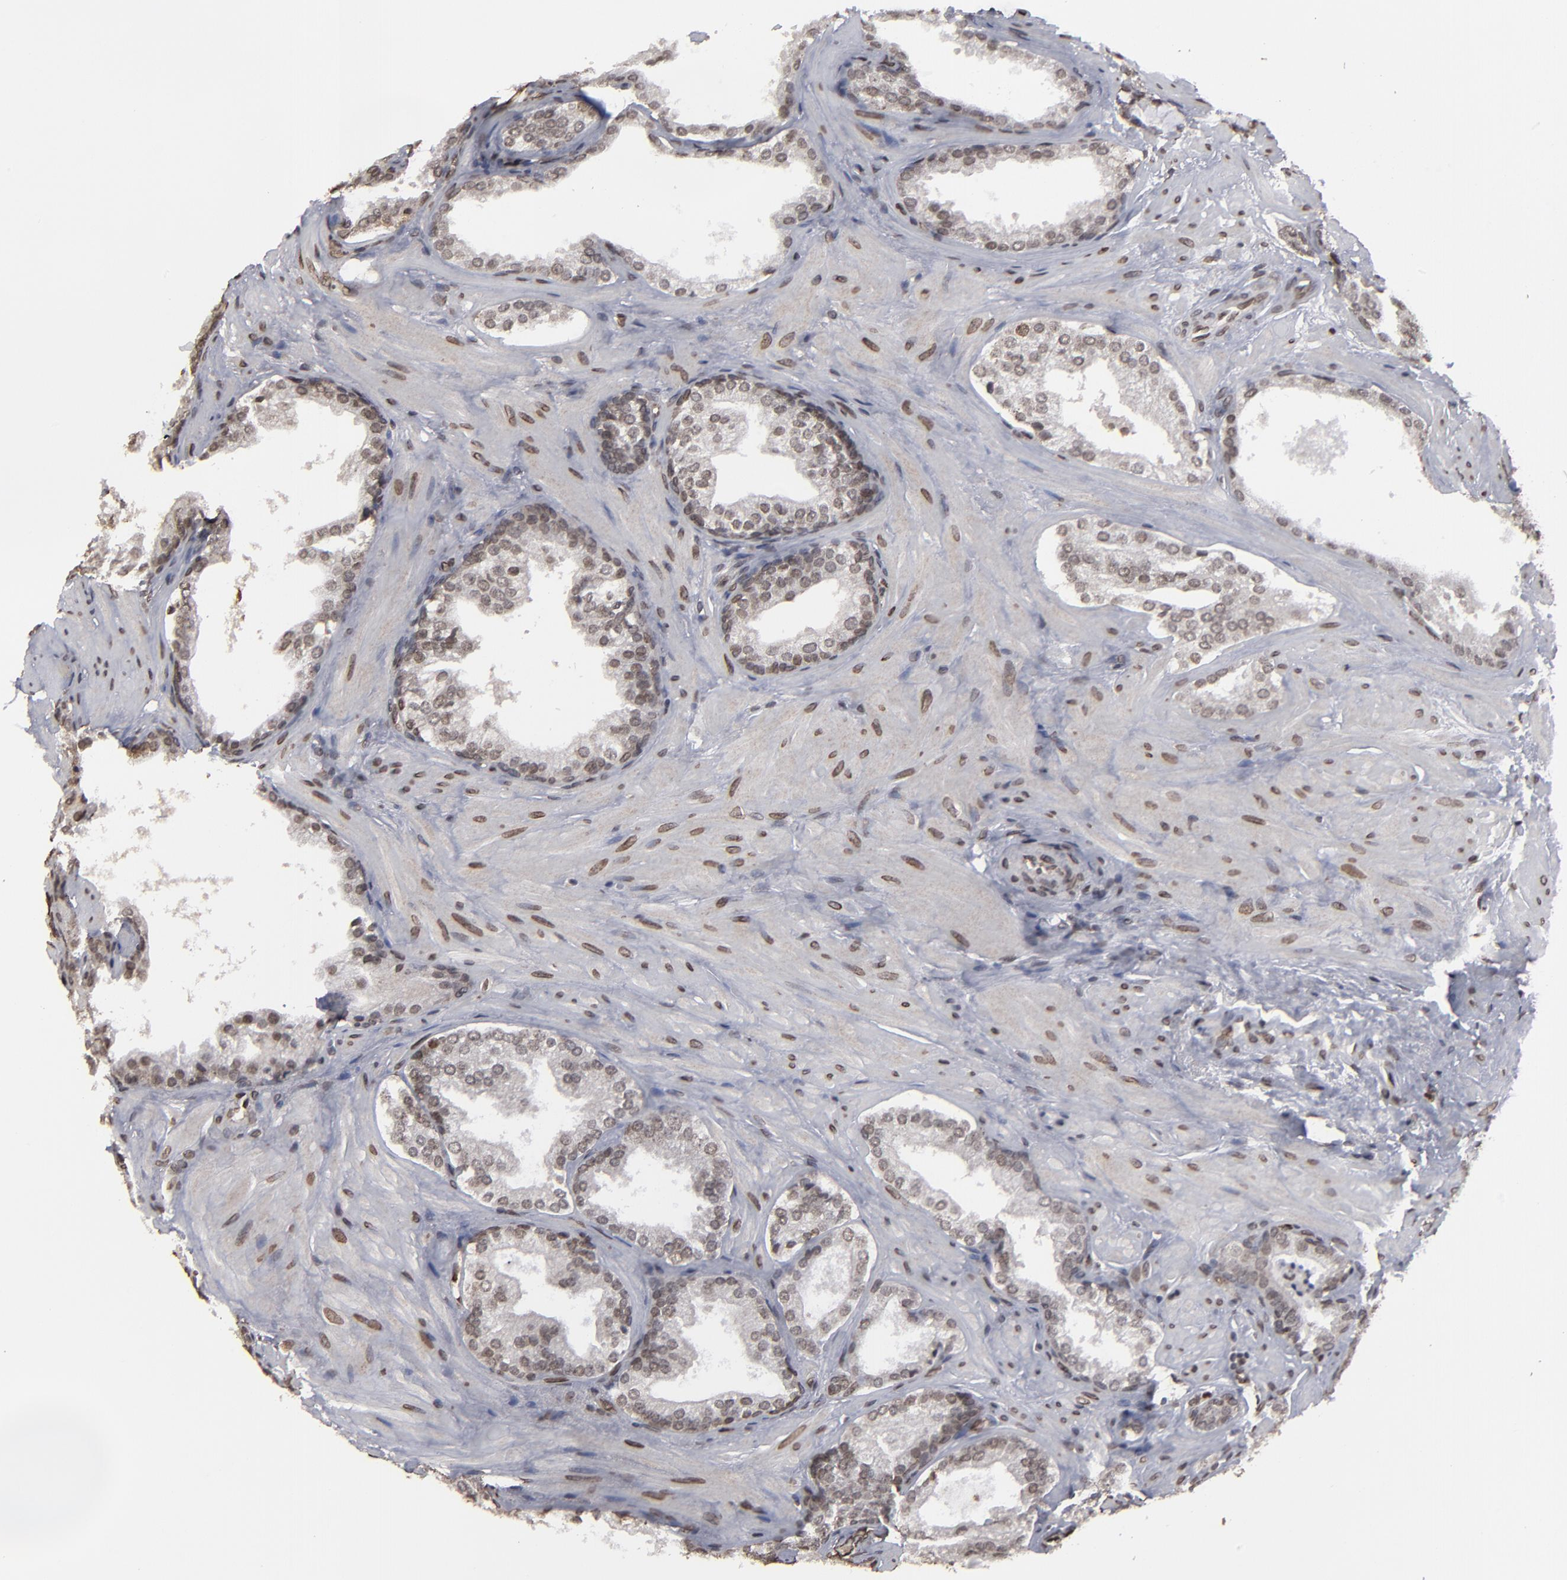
{"staining": {"intensity": "weak", "quantity": ">75%", "location": "nuclear"}, "tissue": "prostate cancer", "cell_type": "Tumor cells", "image_type": "cancer", "snomed": [{"axis": "morphology", "description": "Adenocarcinoma, Low grade"}, {"axis": "topography", "description": "Prostate"}], "caption": "A brown stain highlights weak nuclear positivity of a protein in low-grade adenocarcinoma (prostate) tumor cells.", "gene": "BAZ1A", "patient": {"sex": "male", "age": 69}}